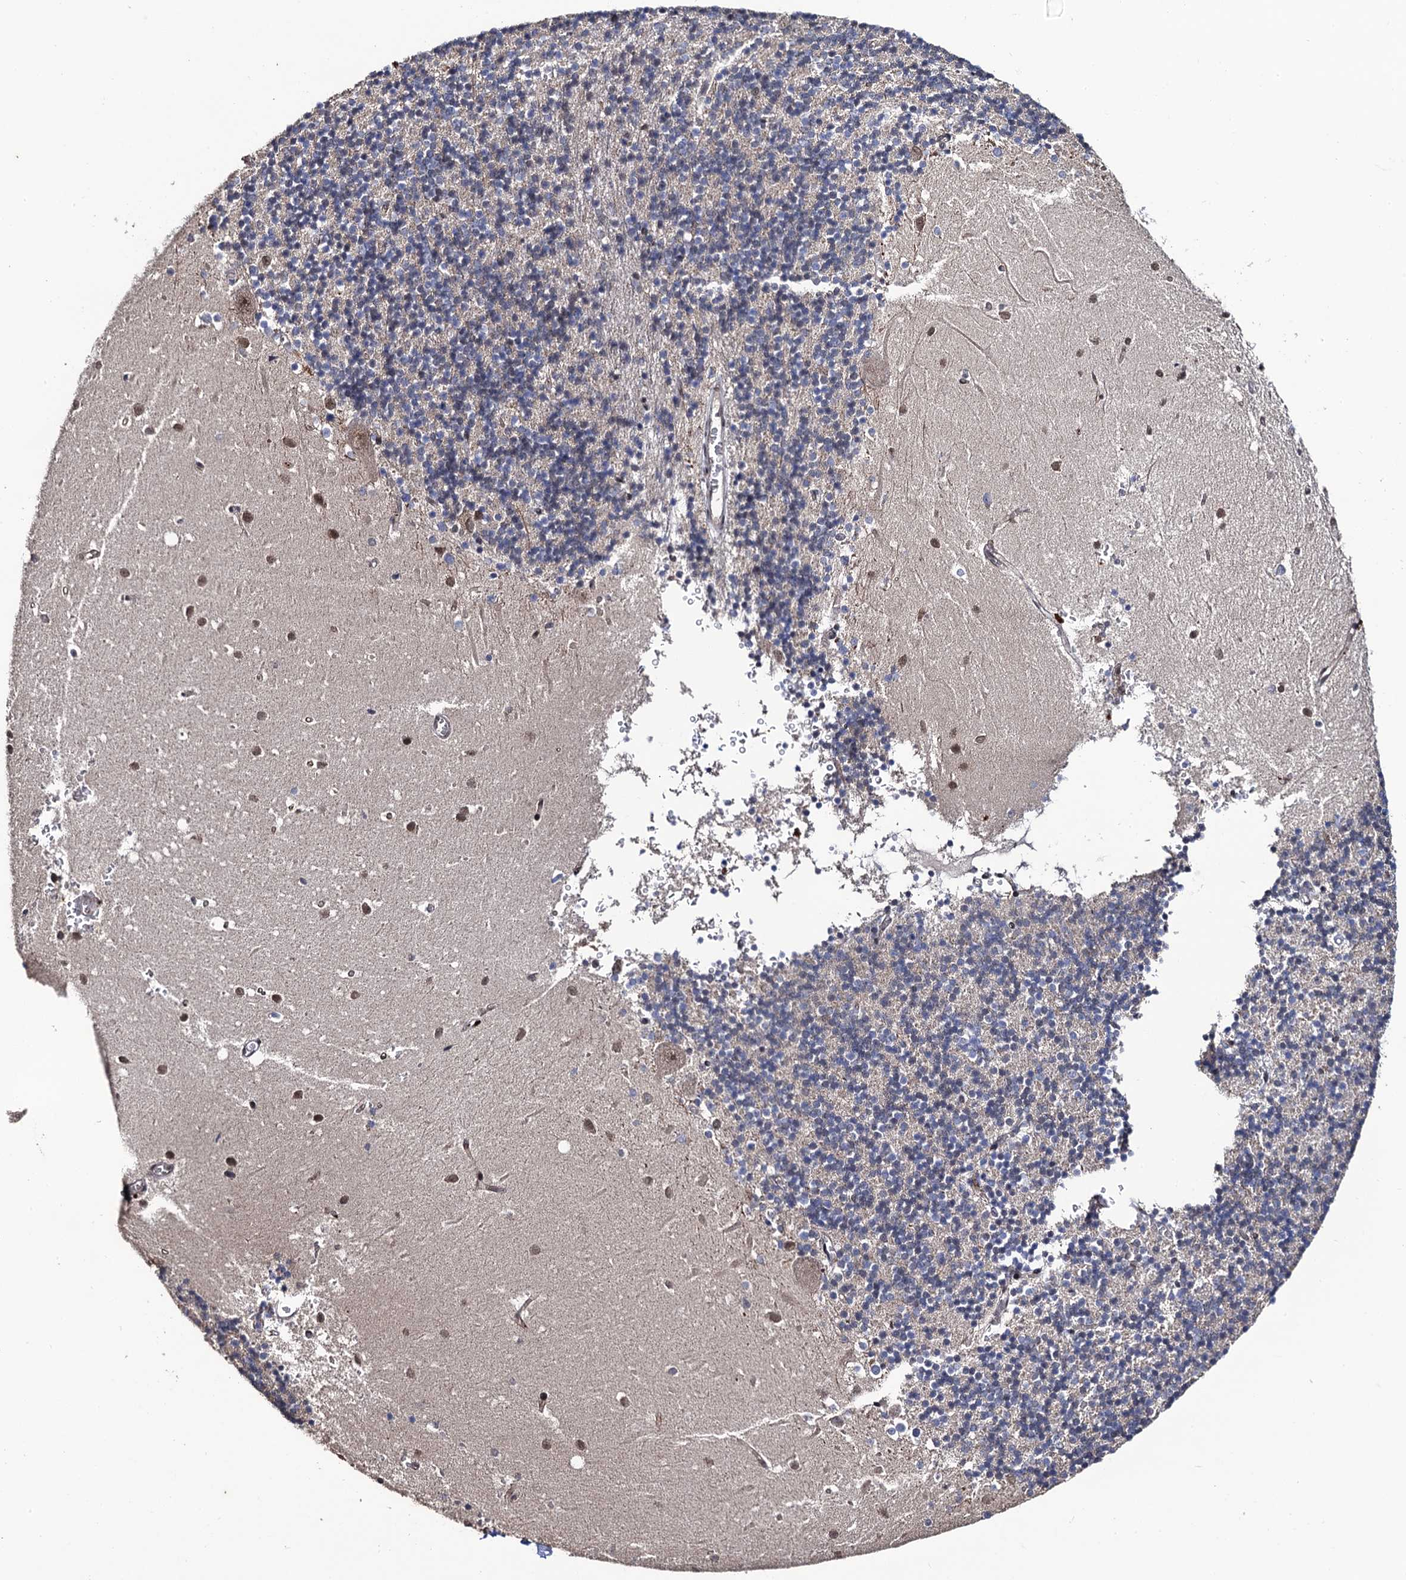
{"staining": {"intensity": "negative", "quantity": "none", "location": "none"}, "tissue": "cerebellum", "cell_type": "Cells in granular layer", "image_type": "normal", "snomed": [{"axis": "morphology", "description": "Normal tissue, NOS"}, {"axis": "topography", "description": "Cerebellum"}], "caption": "Cerebellum was stained to show a protein in brown. There is no significant expression in cells in granular layer. (Brightfield microscopy of DAB (3,3'-diaminobenzidine) immunohistochemistry (IHC) at high magnification).", "gene": "LRRC63", "patient": {"sex": "male", "age": 54}}